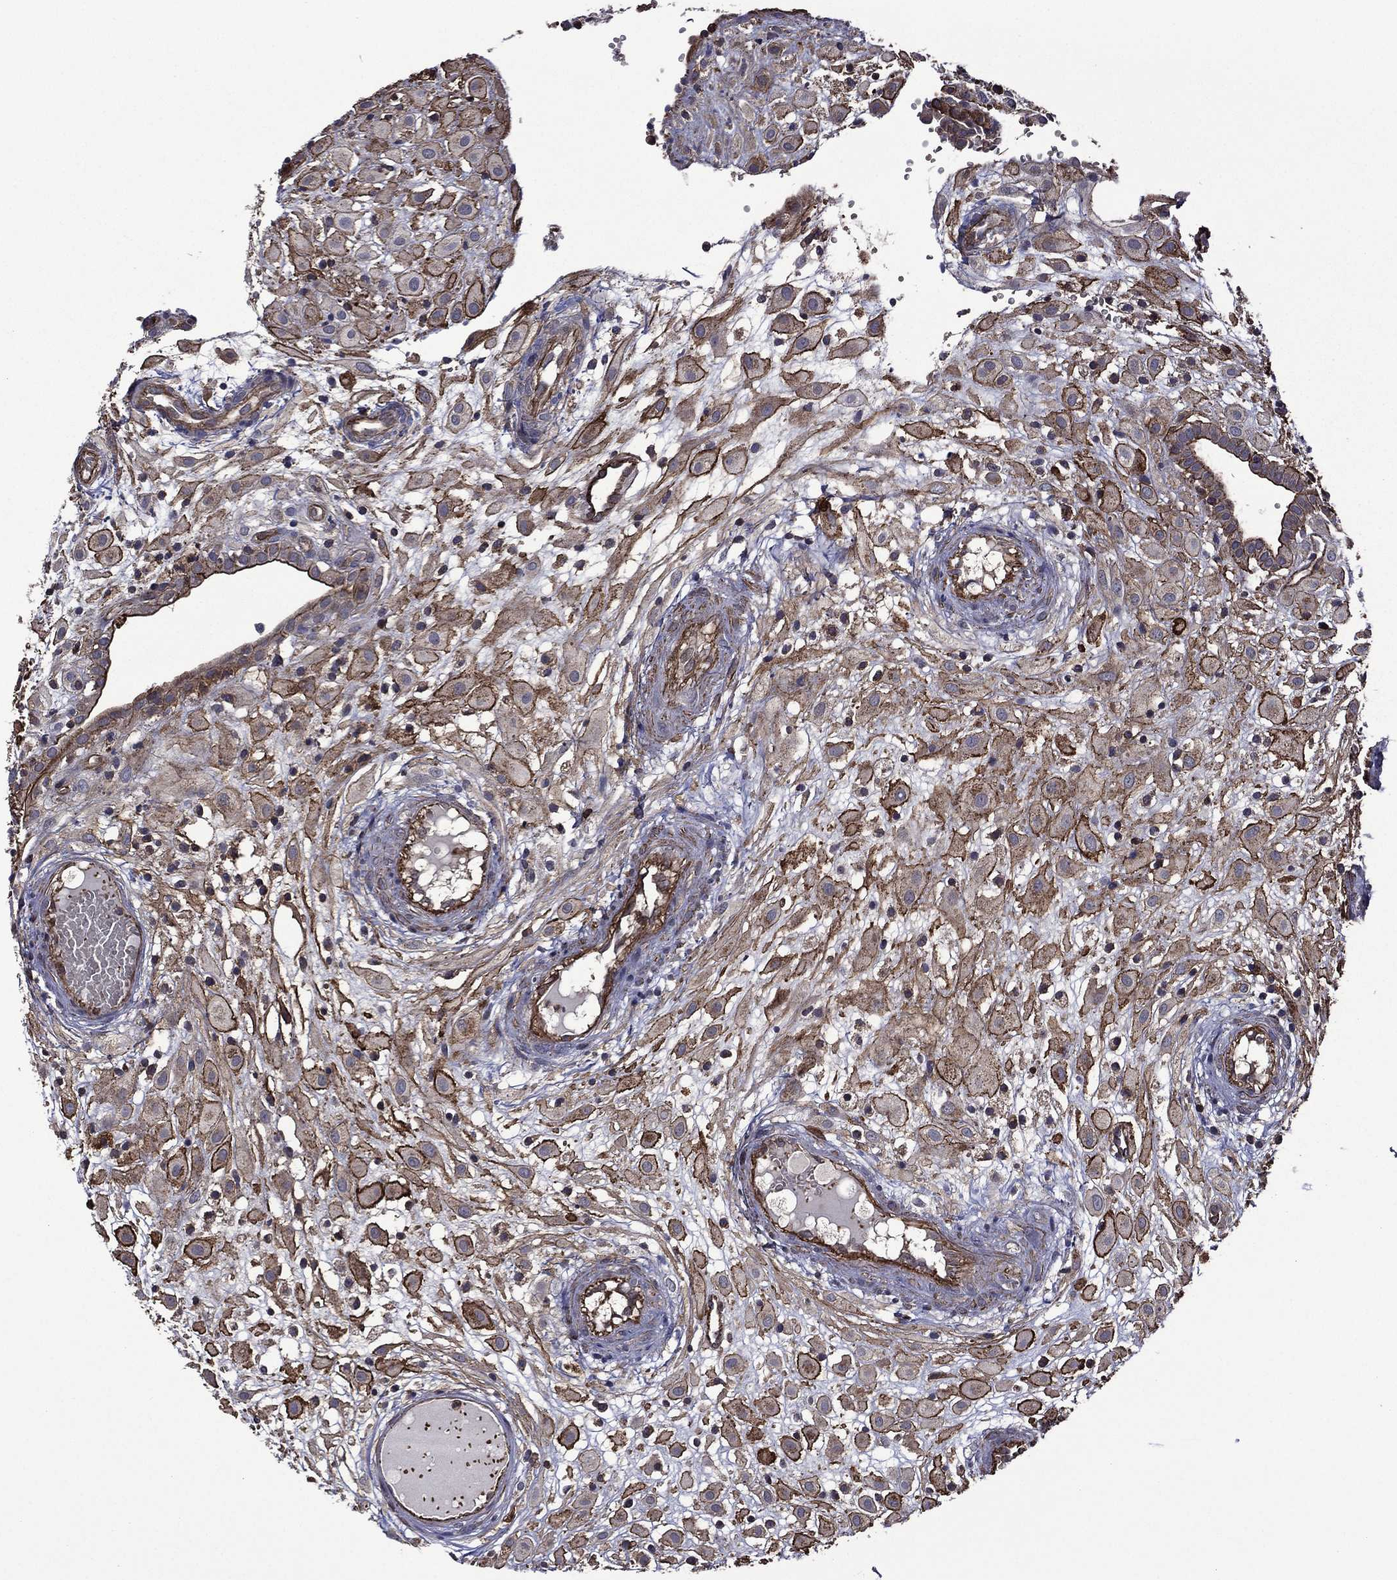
{"staining": {"intensity": "strong", "quantity": ">75%", "location": "cytoplasmic/membranous"}, "tissue": "placenta", "cell_type": "Decidual cells", "image_type": "normal", "snomed": [{"axis": "morphology", "description": "Normal tissue, NOS"}, {"axis": "topography", "description": "Placenta"}], "caption": "Immunohistochemical staining of benign placenta exhibits >75% levels of strong cytoplasmic/membranous protein staining in approximately >75% of decidual cells.", "gene": "PLPP3", "patient": {"sex": "female", "age": 24}}